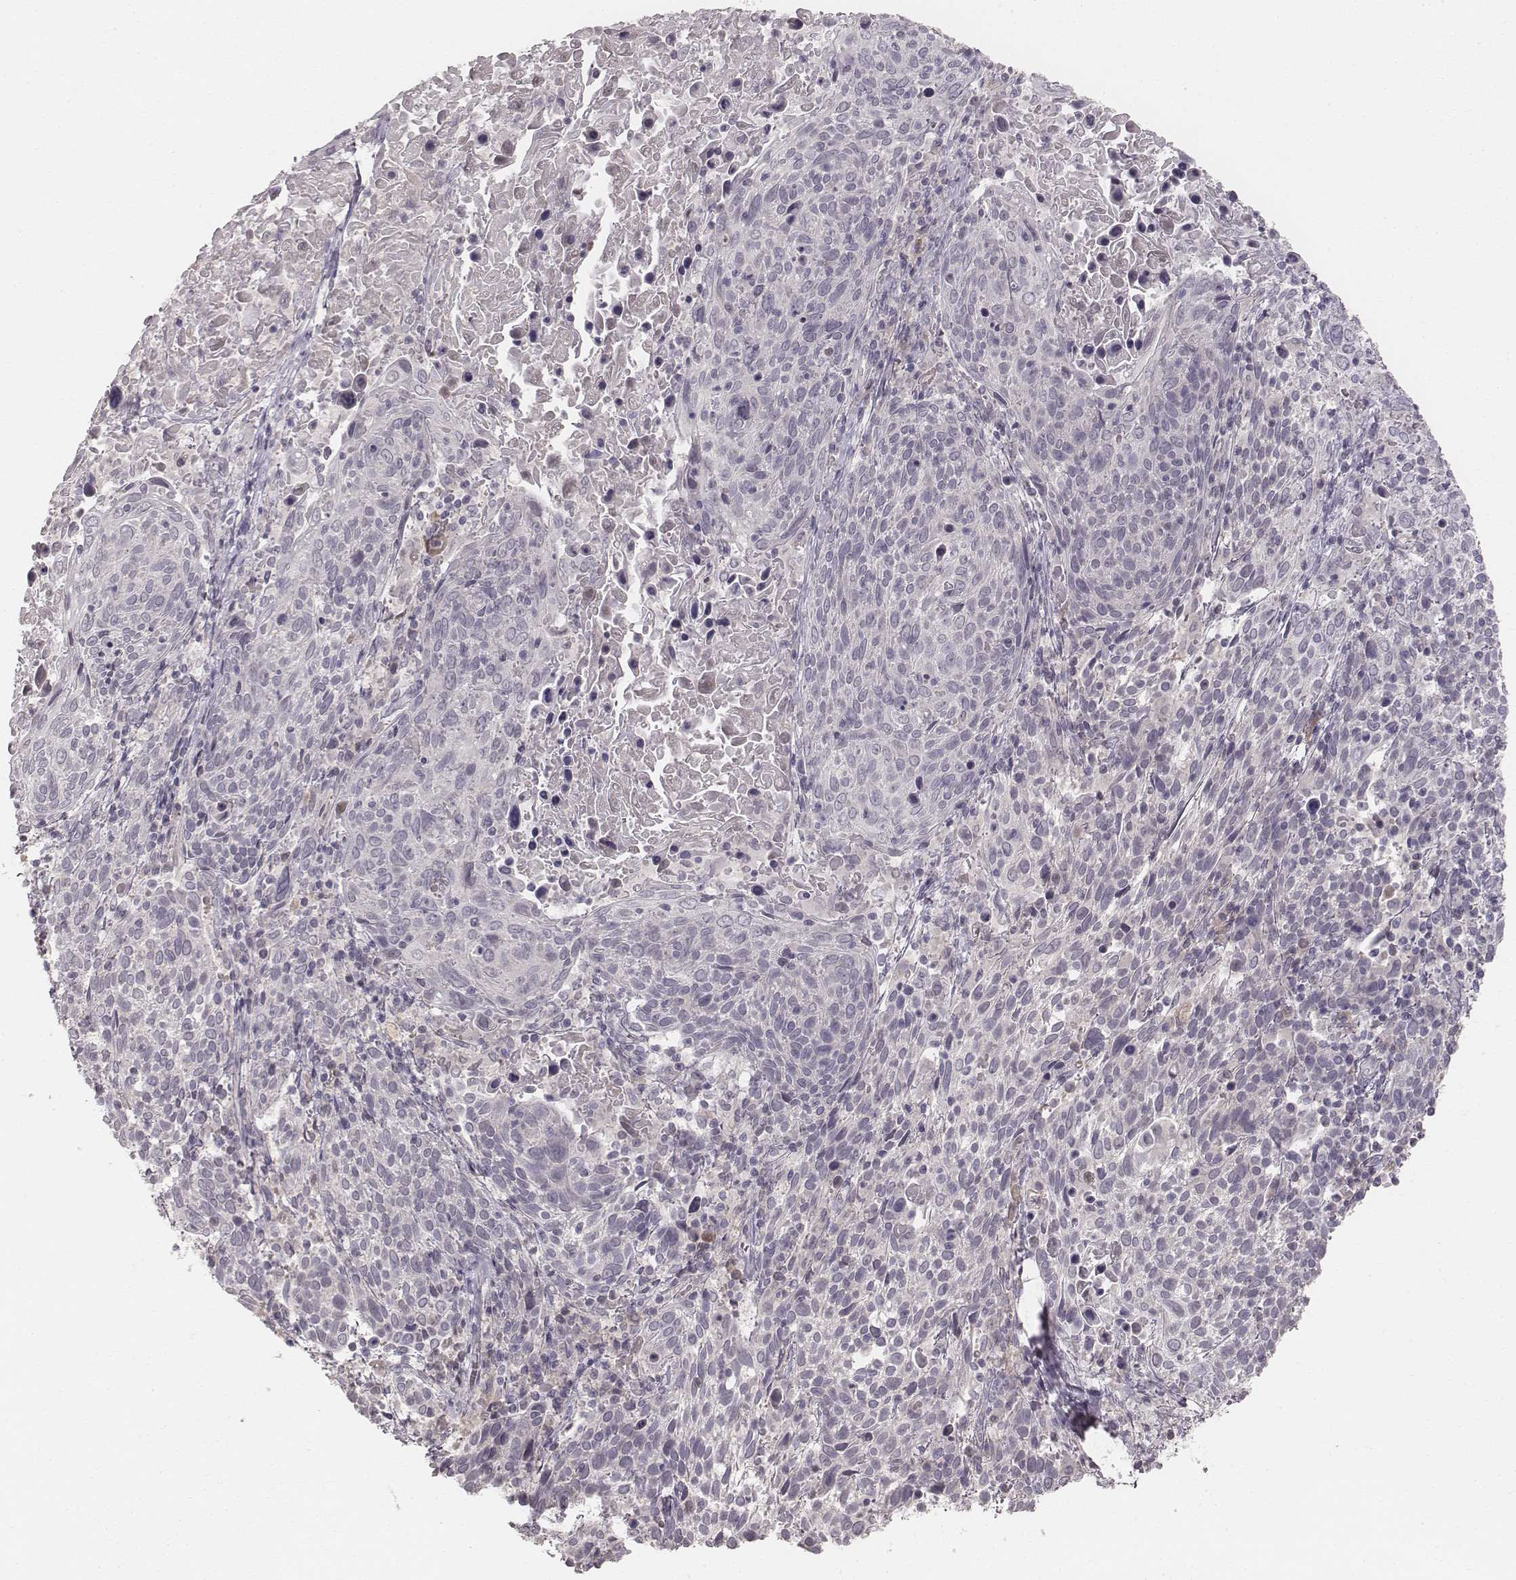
{"staining": {"intensity": "negative", "quantity": "none", "location": "none"}, "tissue": "cervical cancer", "cell_type": "Tumor cells", "image_type": "cancer", "snomed": [{"axis": "morphology", "description": "Squamous cell carcinoma, NOS"}, {"axis": "topography", "description": "Cervix"}], "caption": "The immunohistochemistry image has no significant expression in tumor cells of cervical cancer tissue.", "gene": "LY6K", "patient": {"sex": "female", "age": 61}}